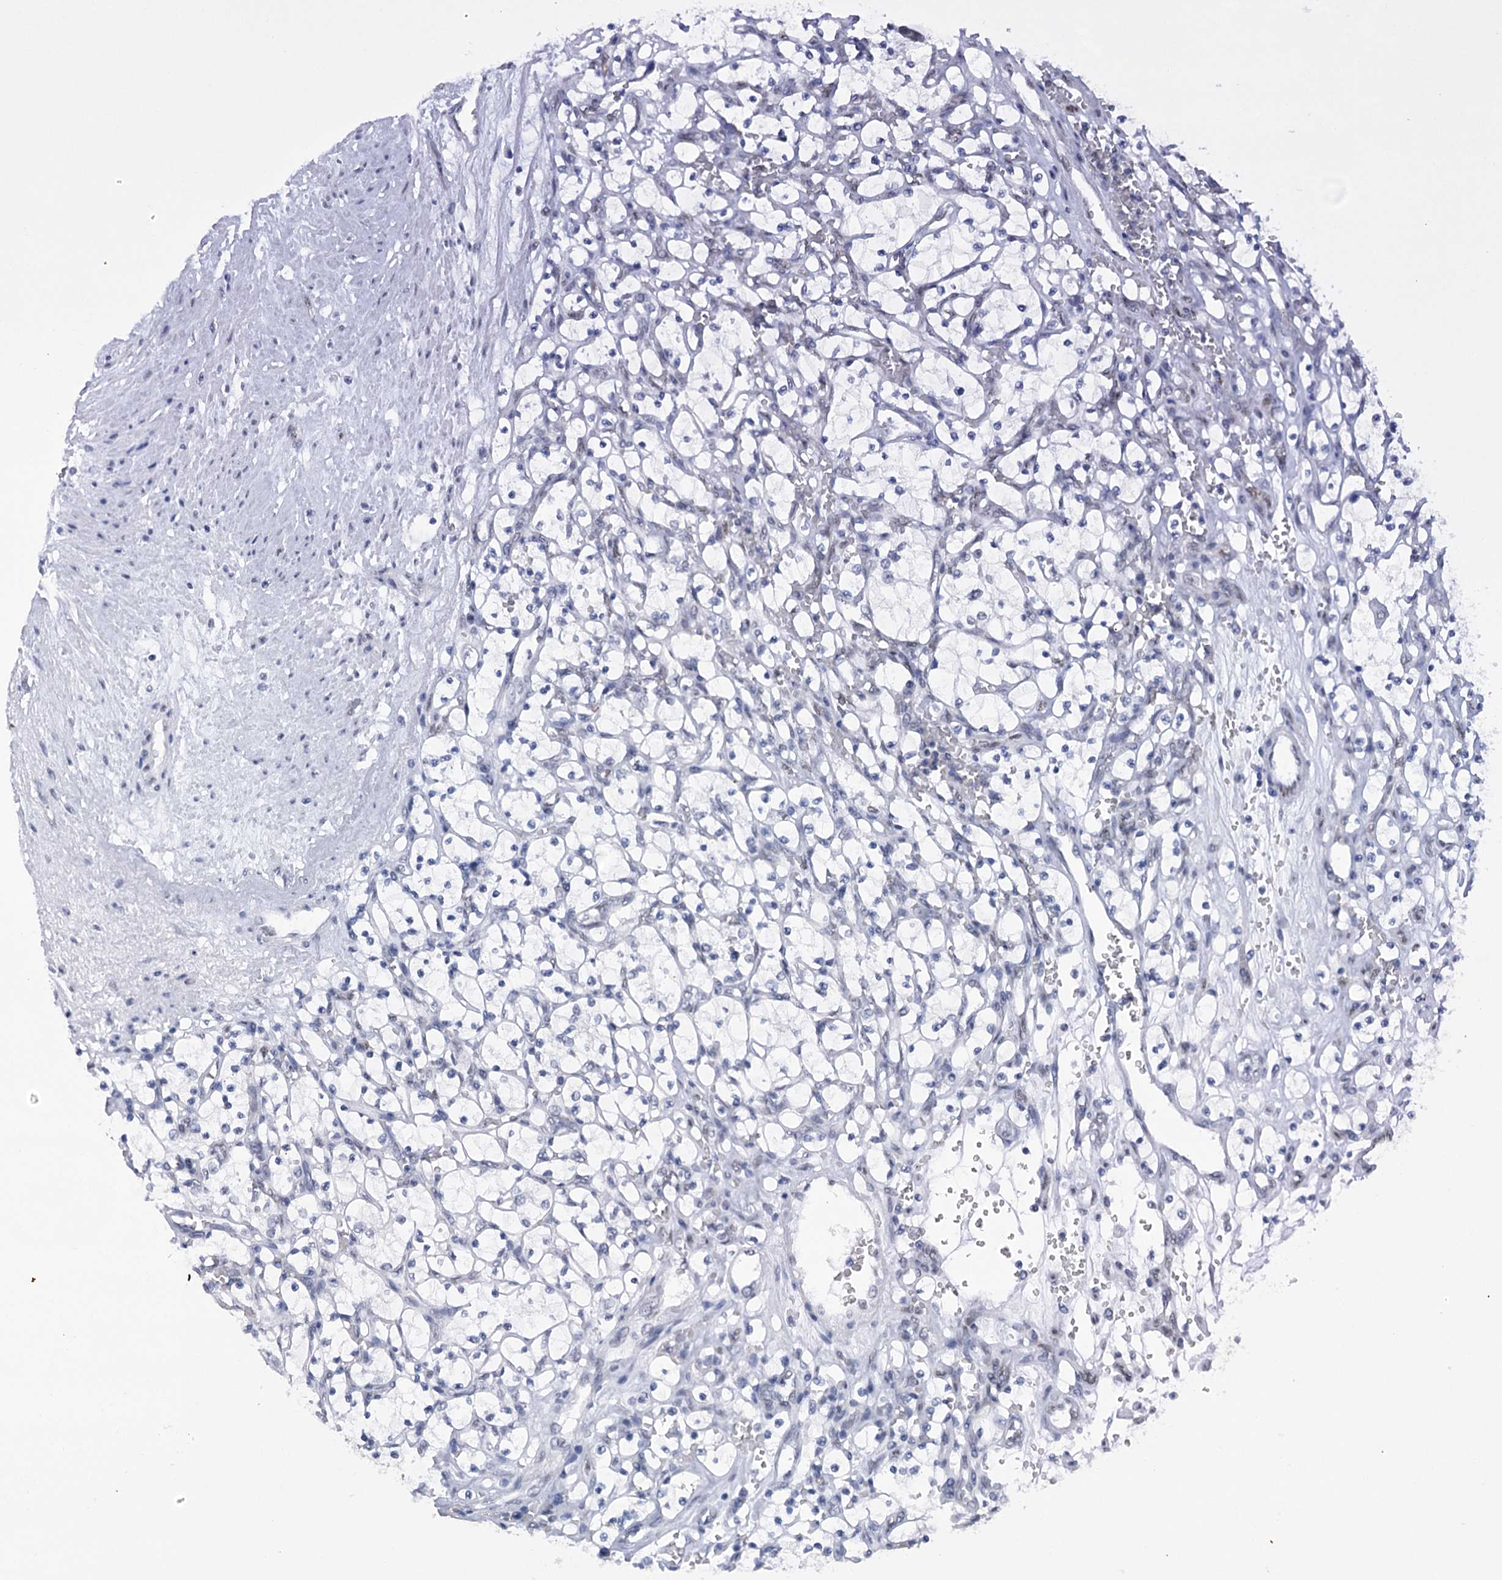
{"staining": {"intensity": "negative", "quantity": "none", "location": "none"}, "tissue": "renal cancer", "cell_type": "Tumor cells", "image_type": "cancer", "snomed": [{"axis": "morphology", "description": "Adenocarcinoma, NOS"}, {"axis": "topography", "description": "Kidney"}], "caption": "This is an IHC micrograph of human adenocarcinoma (renal). There is no expression in tumor cells.", "gene": "HNRNPA0", "patient": {"sex": "female", "age": 69}}